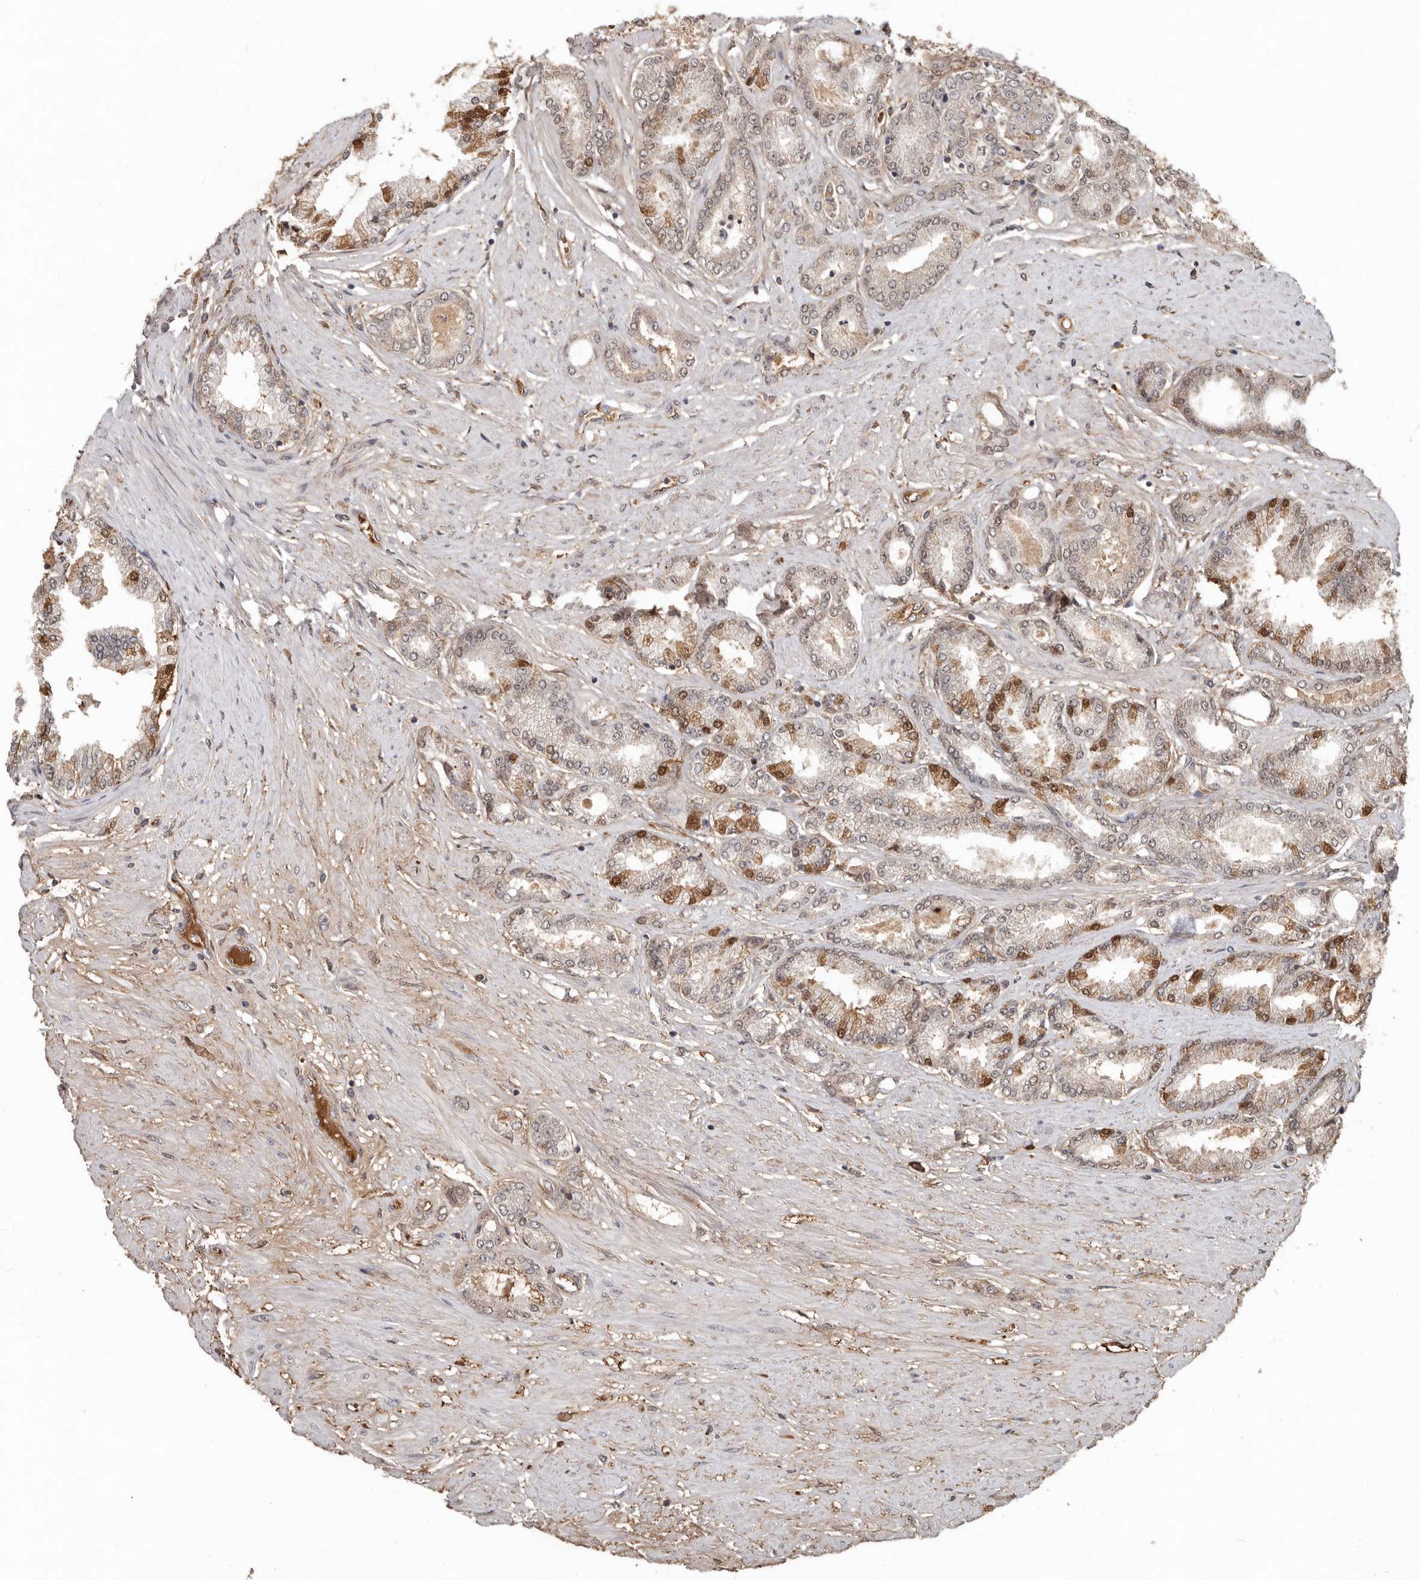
{"staining": {"intensity": "weak", "quantity": "25%-75%", "location": "cytoplasmic/membranous,nuclear"}, "tissue": "prostate cancer", "cell_type": "Tumor cells", "image_type": "cancer", "snomed": [{"axis": "morphology", "description": "Adenocarcinoma, Low grade"}, {"axis": "topography", "description": "Prostate"}], "caption": "A high-resolution image shows immunohistochemistry (IHC) staining of prostate low-grade adenocarcinoma, which reveals weak cytoplasmic/membranous and nuclear expression in about 25%-75% of tumor cells. (DAB IHC, brown staining for protein, blue staining for nuclei).", "gene": "LRGUK", "patient": {"sex": "male", "age": 63}}